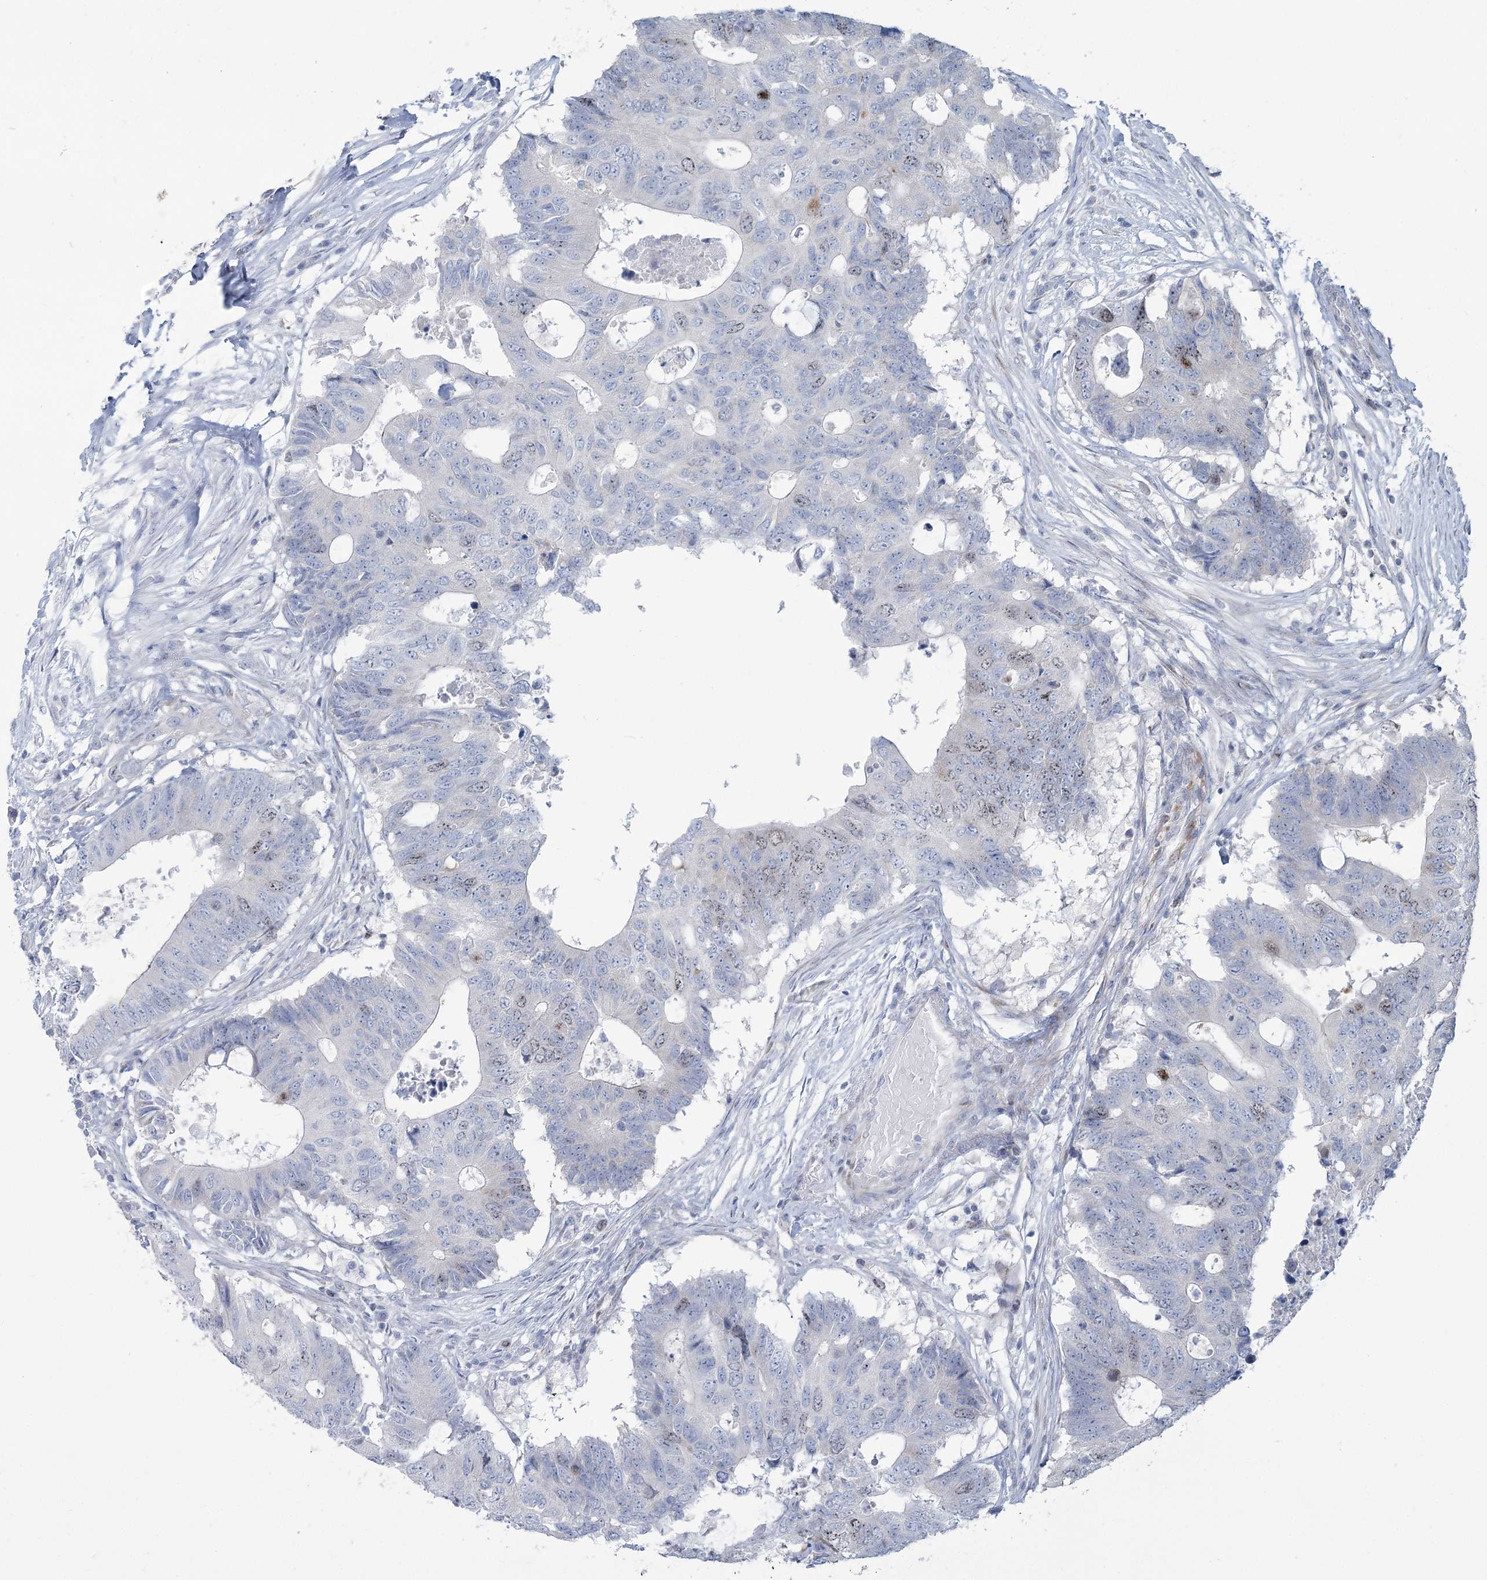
{"staining": {"intensity": "moderate", "quantity": "<25%", "location": "nuclear"}, "tissue": "colorectal cancer", "cell_type": "Tumor cells", "image_type": "cancer", "snomed": [{"axis": "morphology", "description": "Adenocarcinoma, NOS"}, {"axis": "topography", "description": "Colon"}], "caption": "Immunohistochemical staining of colorectal cancer shows low levels of moderate nuclear positivity in approximately <25% of tumor cells.", "gene": "ABITRAM", "patient": {"sex": "male", "age": 71}}